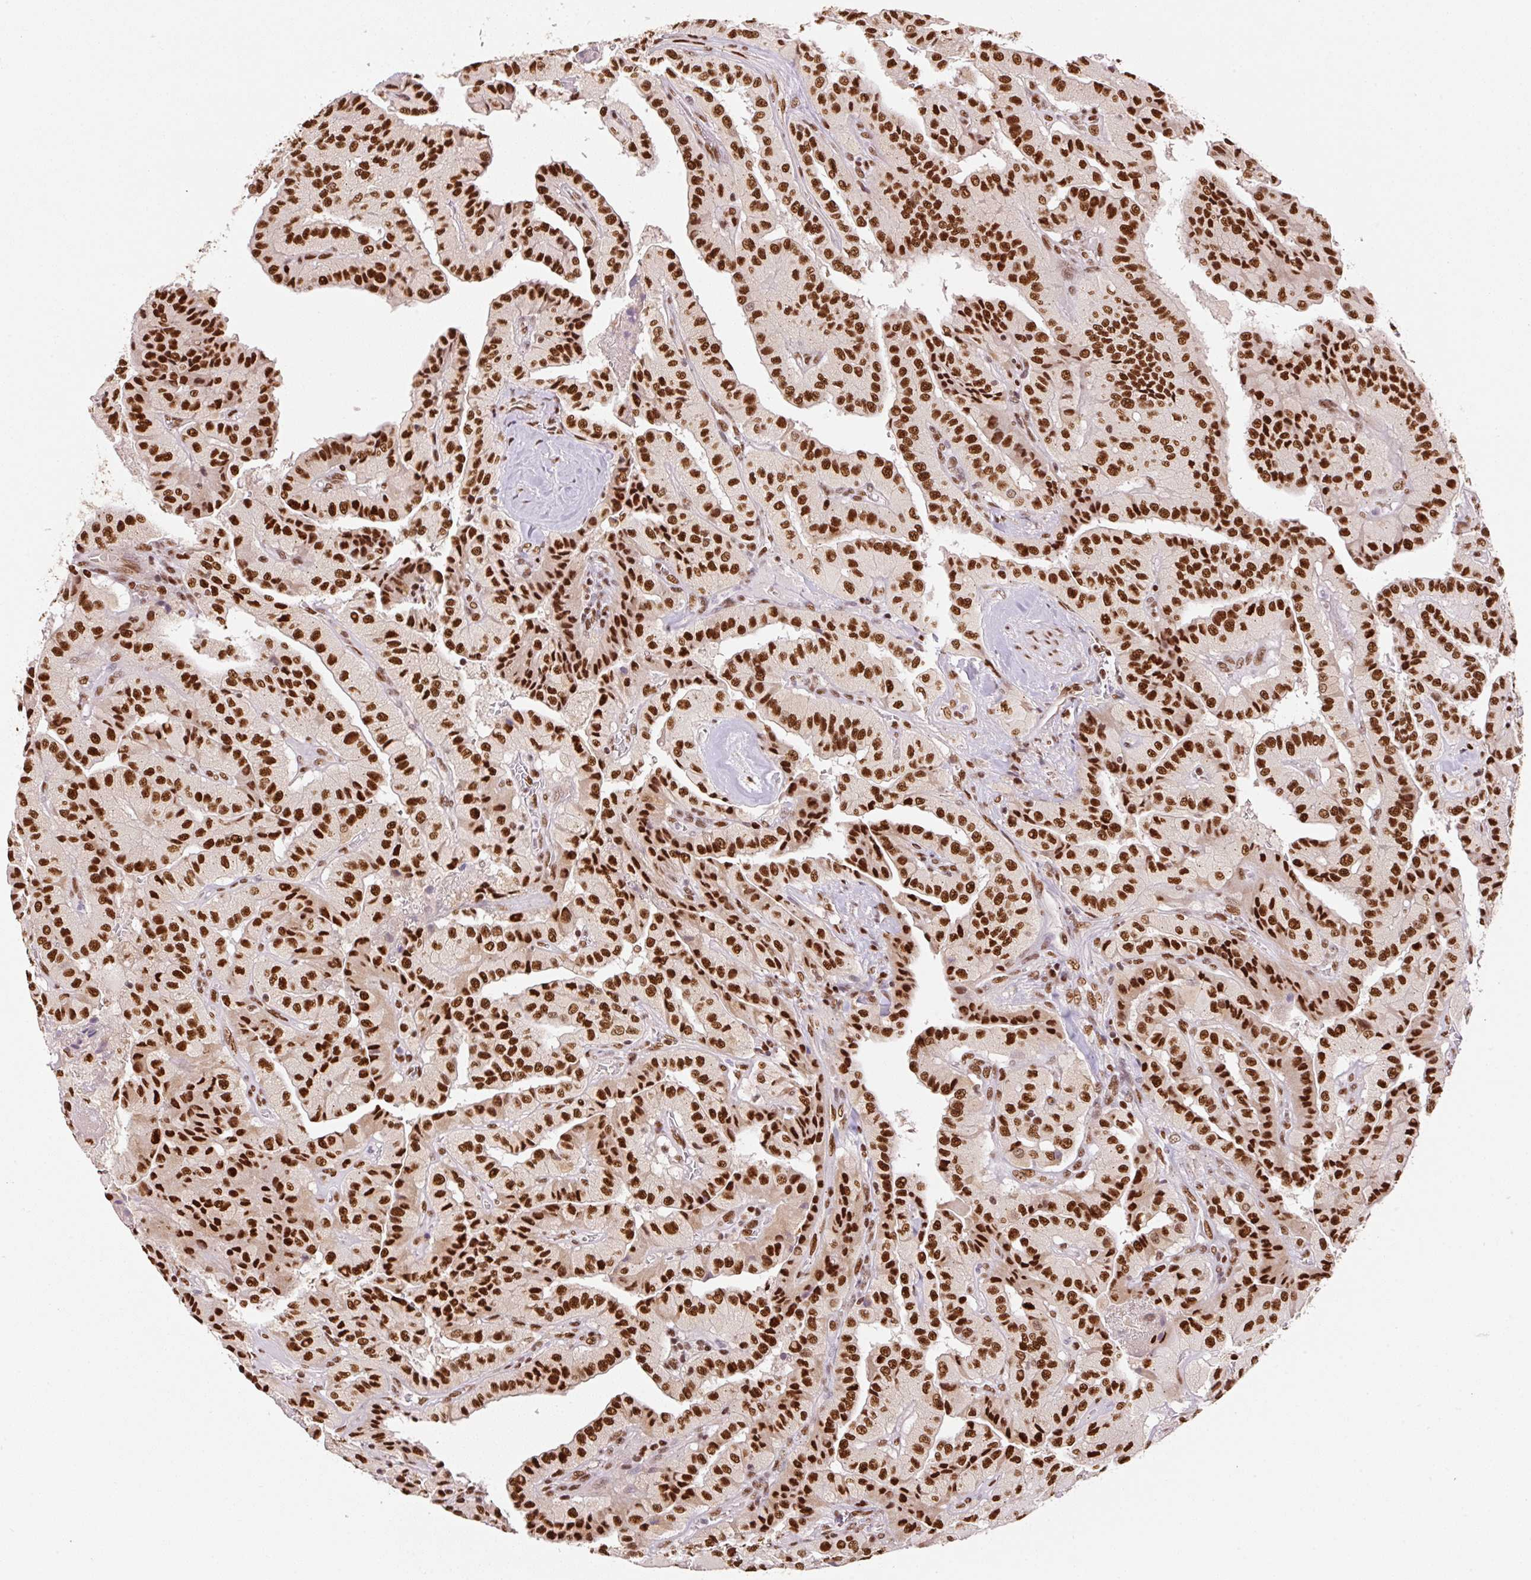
{"staining": {"intensity": "strong", "quantity": ">75%", "location": "nuclear"}, "tissue": "thyroid cancer", "cell_type": "Tumor cells", "image_type": "cancer", "snomed": [{"axis": "morphology", "description": "Normal tissue, NOS"}, {"axis": "morphology", "description": "Papillary adenocarcinoma, NOS"}, {"axis": "topography", "description": "Thyroid gland"}], "caption": "DAB (3,3'-diaminobenzidine) immunohistochemical staining of human thyroid cancer reveals strong nuclear protein expression in approximately >75% of tumor cells. The protein is stained brown, and the nuclei are stained in blue (DAB IHC with brightfield microscopy, high magnification).", "gene": "GPR139", "patient": {"sex": "female", "age": 59}}